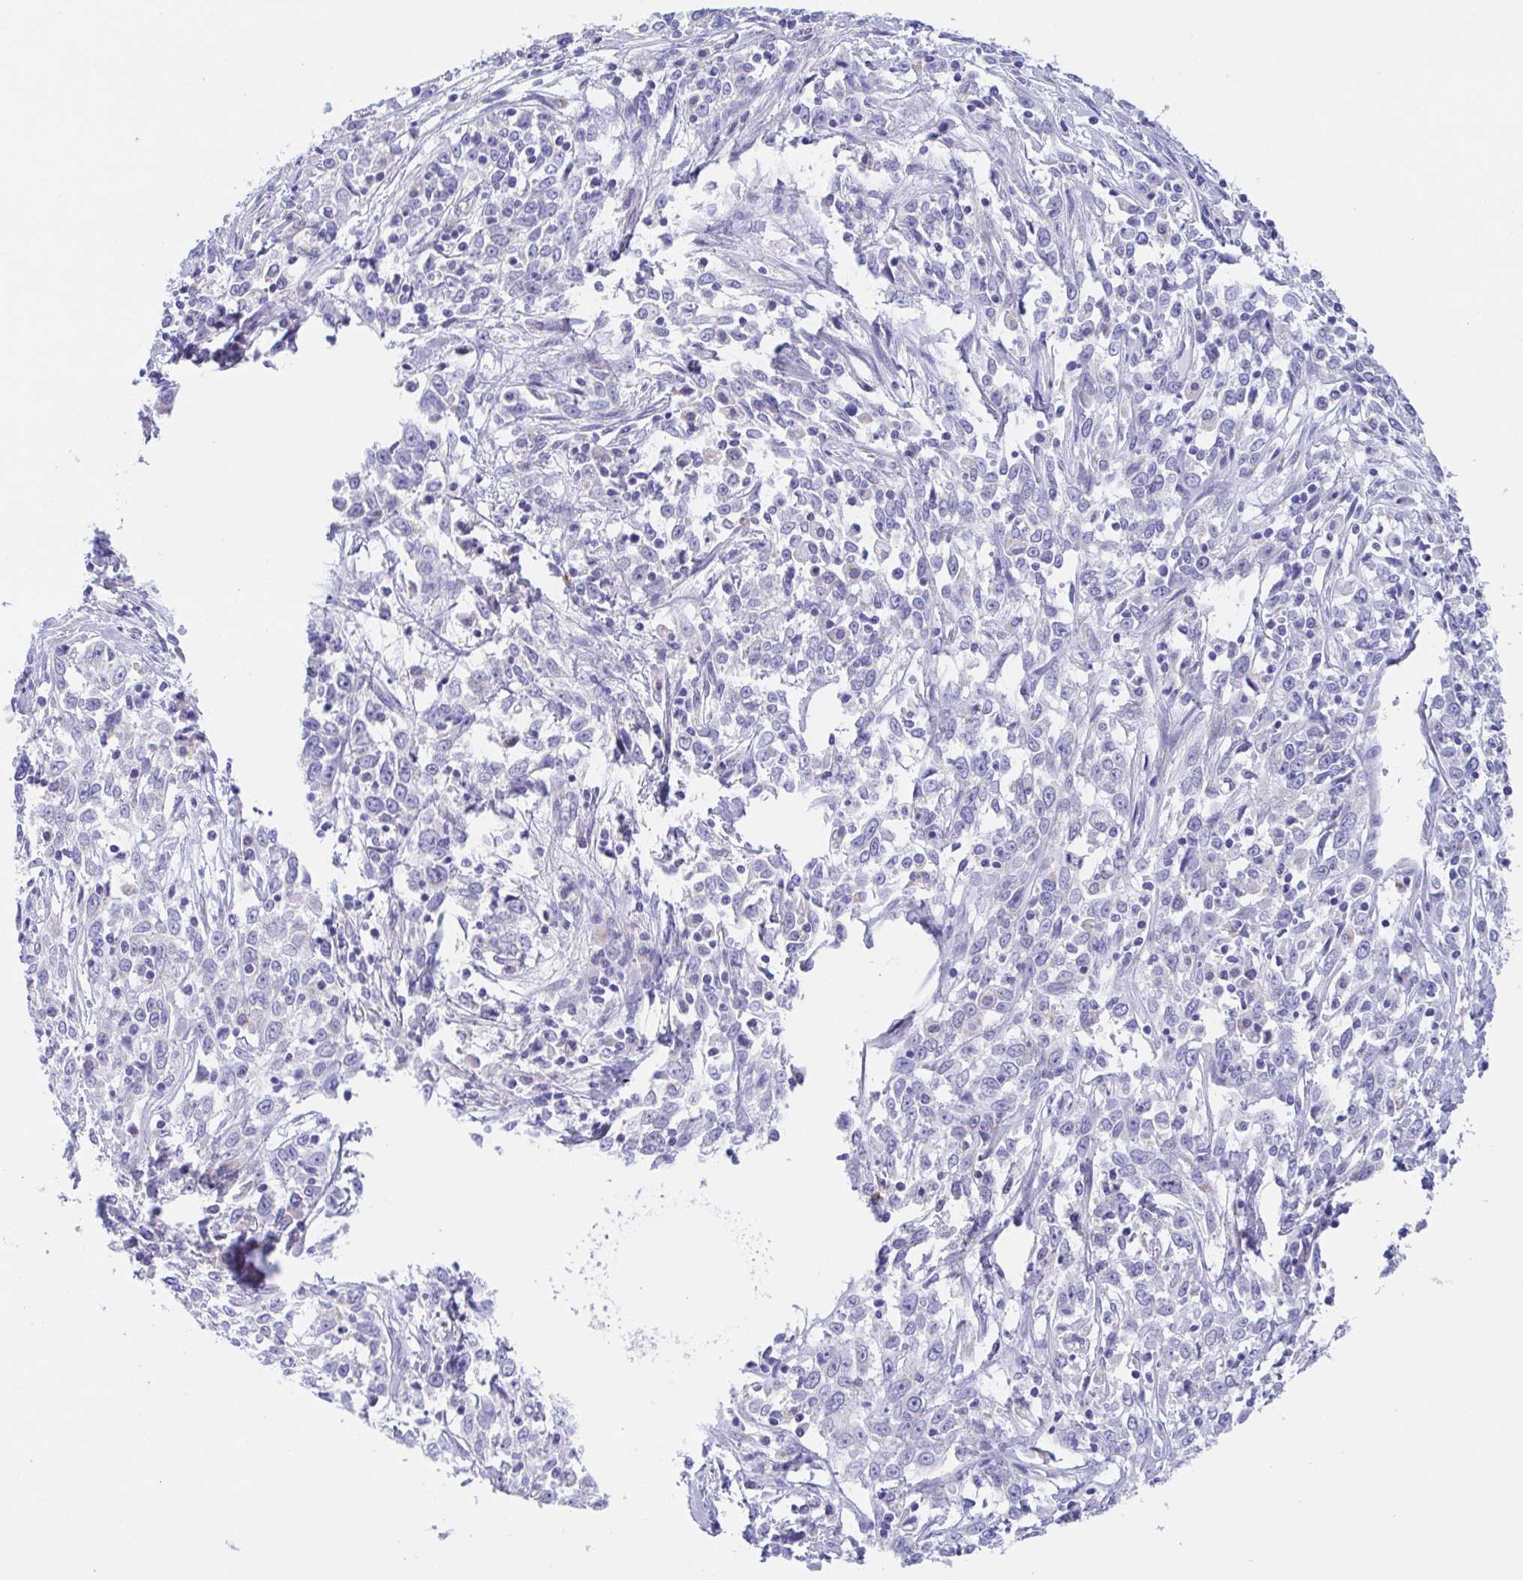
{"staining": {"intensity": "negative", "quantity": "none", "location": "none"}, "tissue": "cervical cancer", "cell_type": "Tumor cells", "image_type": "cancer", "snomed": [{"axis": "morphology", "description": "Adenocarcinoma, NOS"}, {"axis": "topography", "description": "Cervix"}], "caption": "This is a photomicrograph of immunohistochemistry (IHC) staining of cervical adenocarcinoma, which shows no expression in tumor cells.", "gene": "SCG3", "patient": {"sex": "female", "age": 40}}